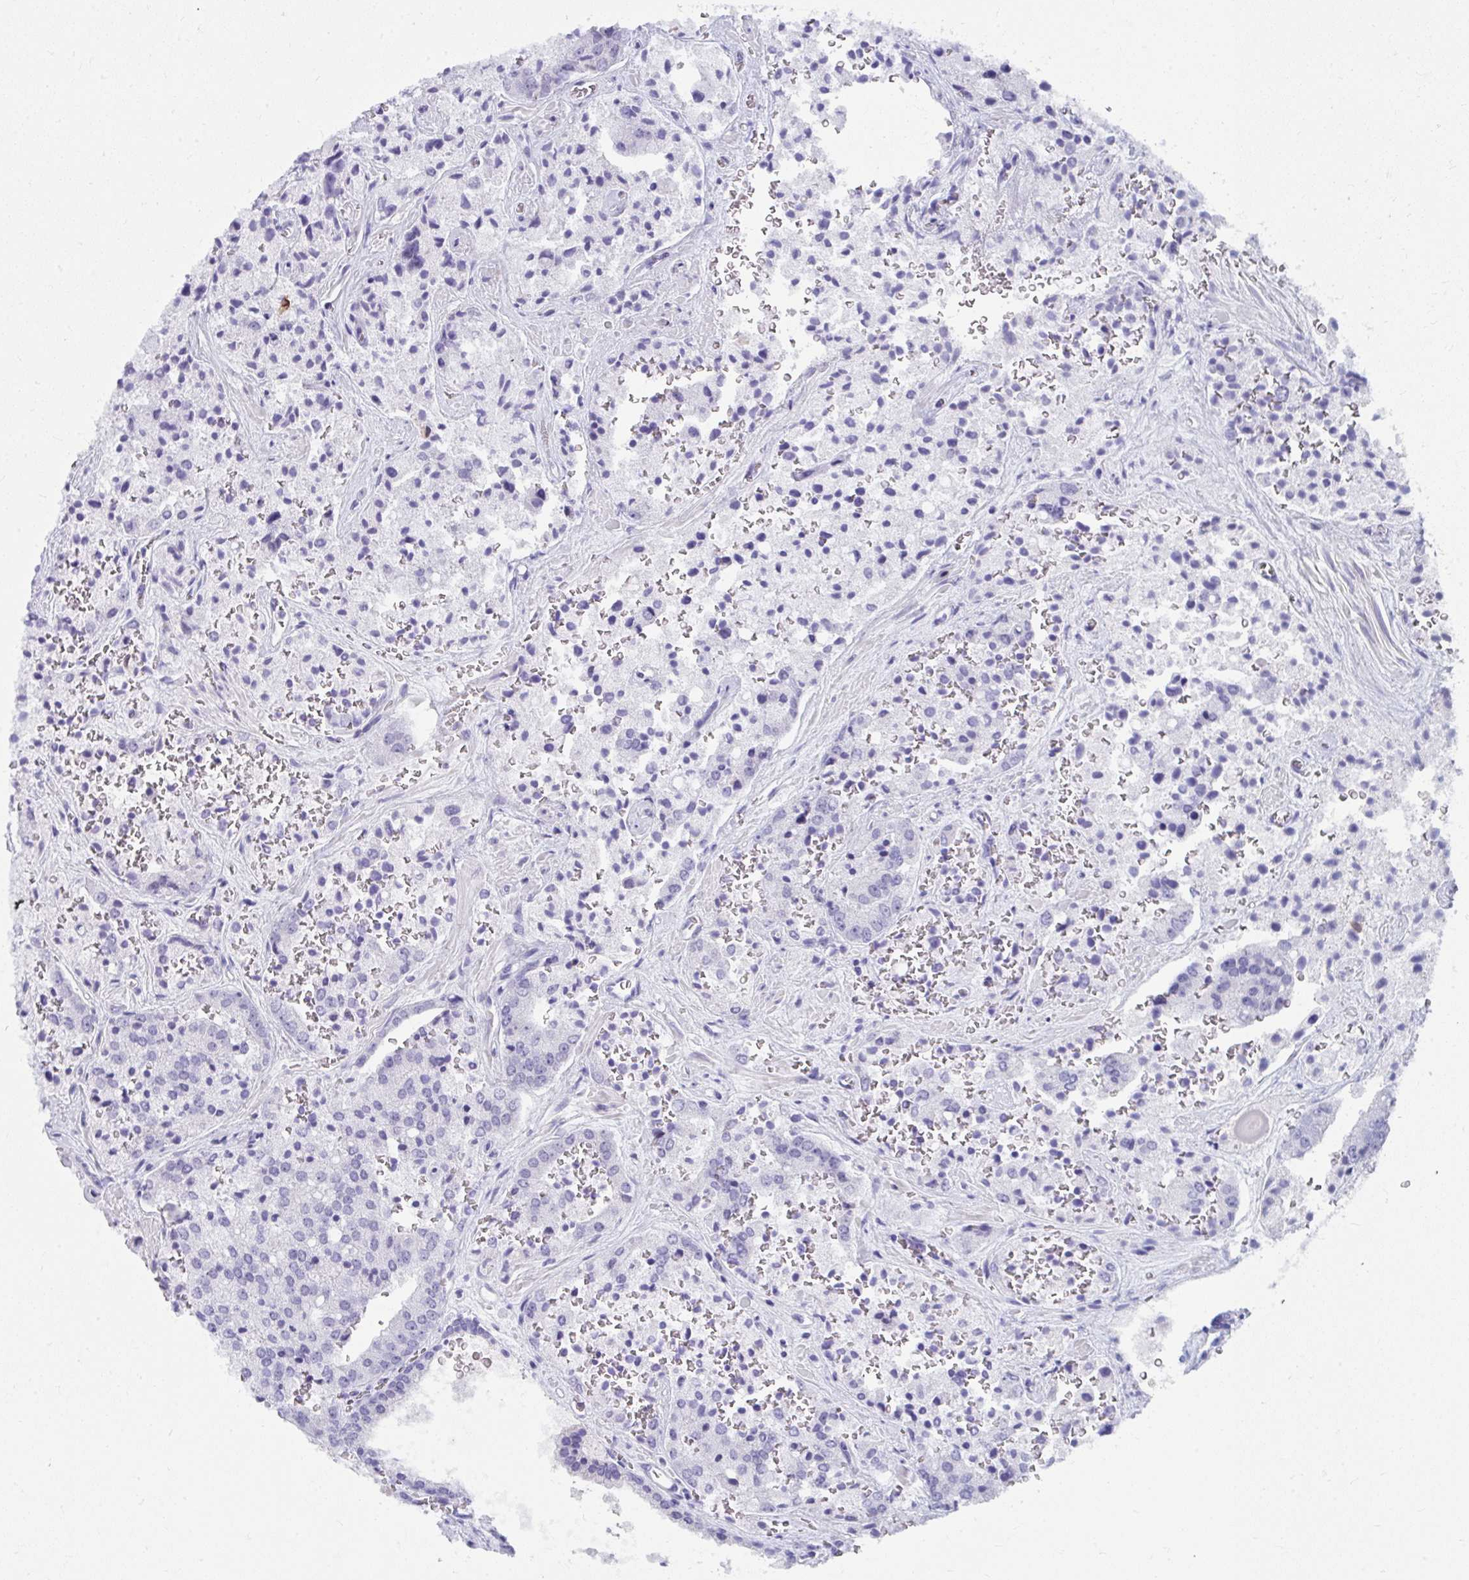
{"staining": {"intensity": "negative", "quantity": "none", "location": "none"}, "tissue": "prostate cancer", "cell_type": "Tumor cells", "image_type": "cancer", "snomed": [{"axis": "morphology", "description": "Normal tissue, NOS"}, {"axis": "morphology", "description": "Adenocarcinoma, High grade"}, {"axis": "topography", "description": "Prostate"}, {"axis": "topography", "description": "Peripheral nerve tissue"}], "caption": "Immunohistochemistry of human prostate cancer (high-grade adenocarcinoma) demonstrates no expression in tumor cells.", "gene": "UGT3A2", "patient": {"sex": "male", "age": 68}}